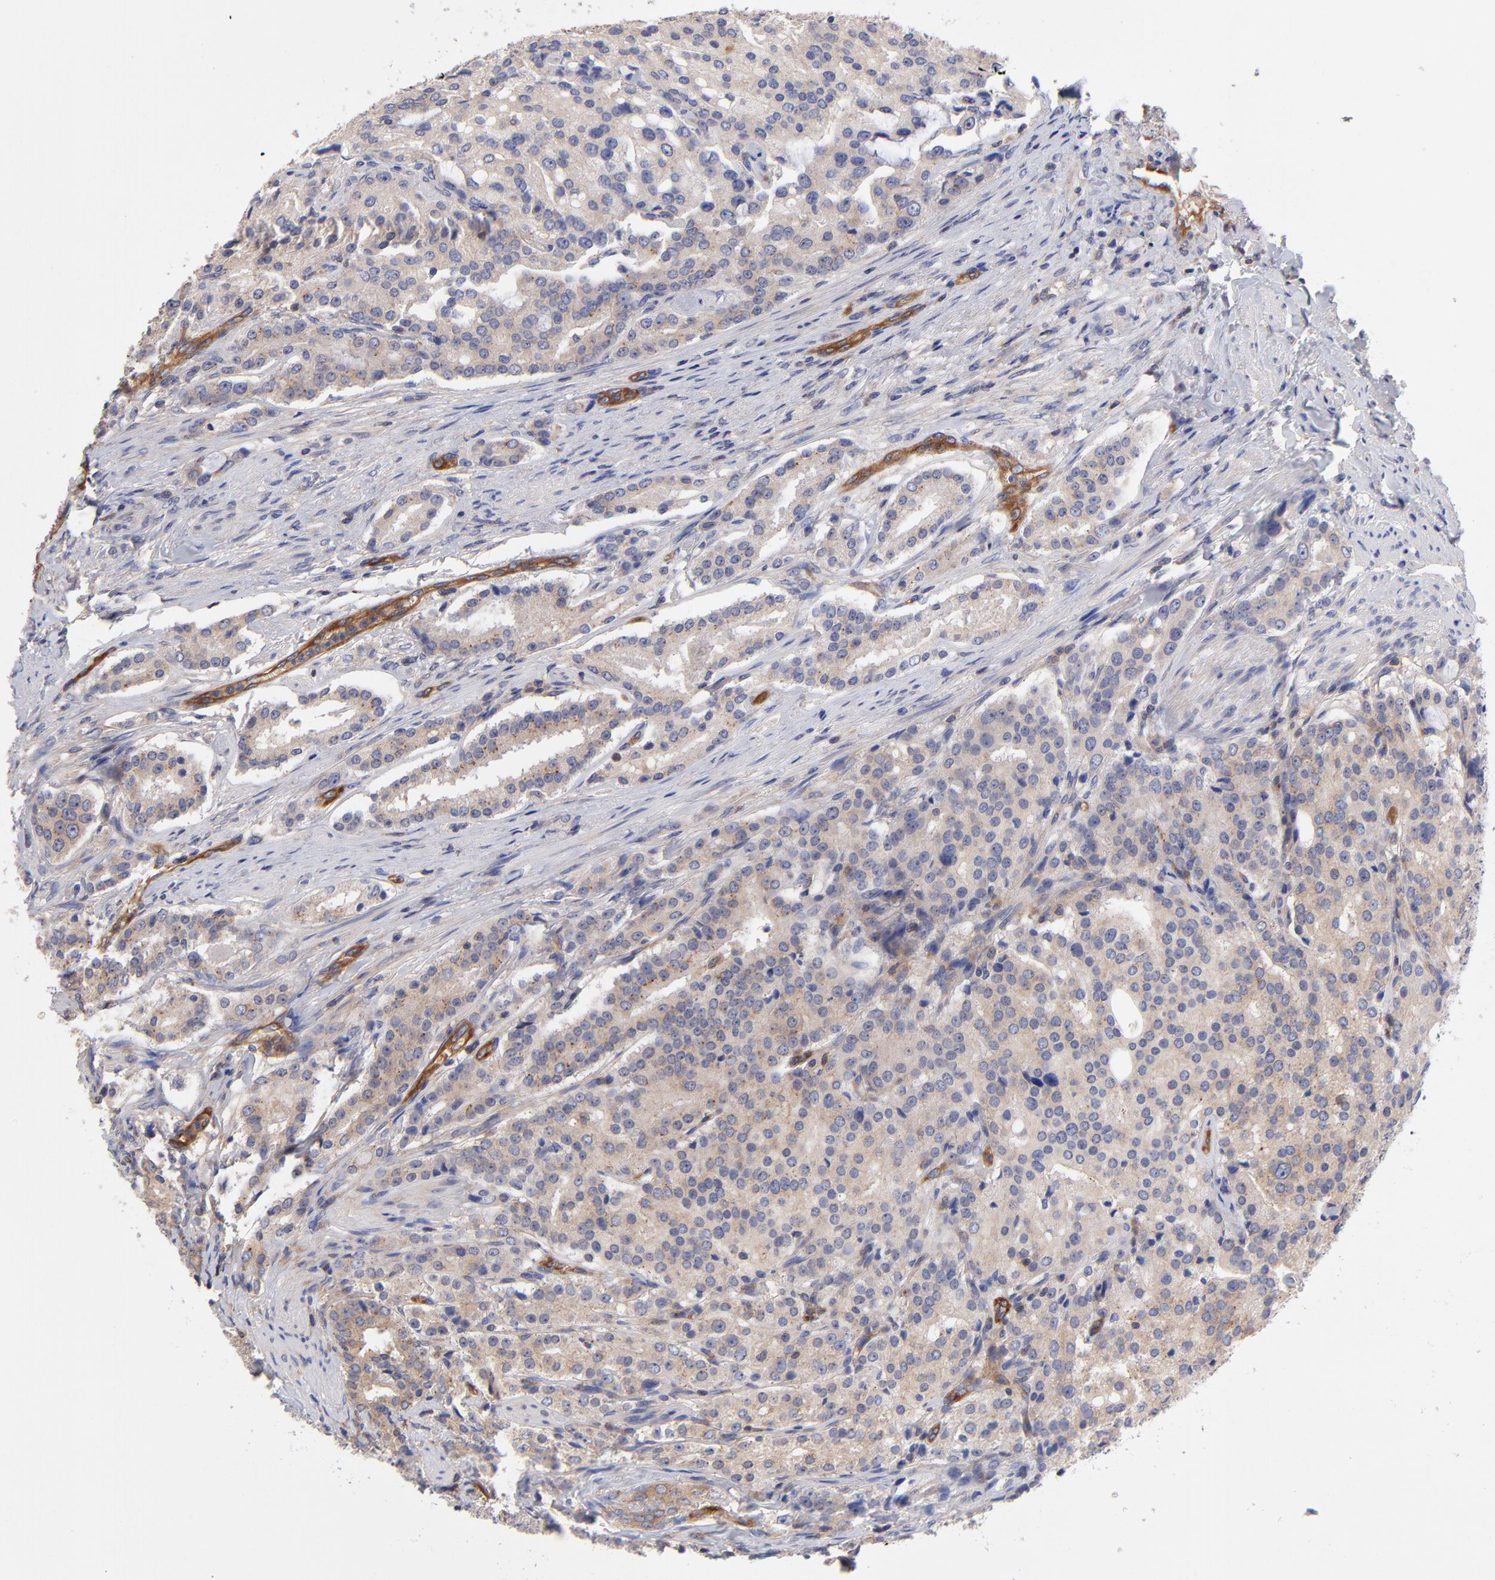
{"staining": {"intensity": "weak", "quantity": "<25%", "location": "cytoplasmic/membranous"}, "tissue": "prostate cancer", "cell_type": "Tumor cells", "image_type": "cancer", "snomed": [{"axis": "morphology", "description": "Adenocarcinoma, Medium grade"}, {"axis": "topography", "description": "Prostate"}], "caption": "Tumor cells show no significant protein positivity in prostate cancer.", "gene": "ASB7", "patient": {"sex": "male", "age": 72}}